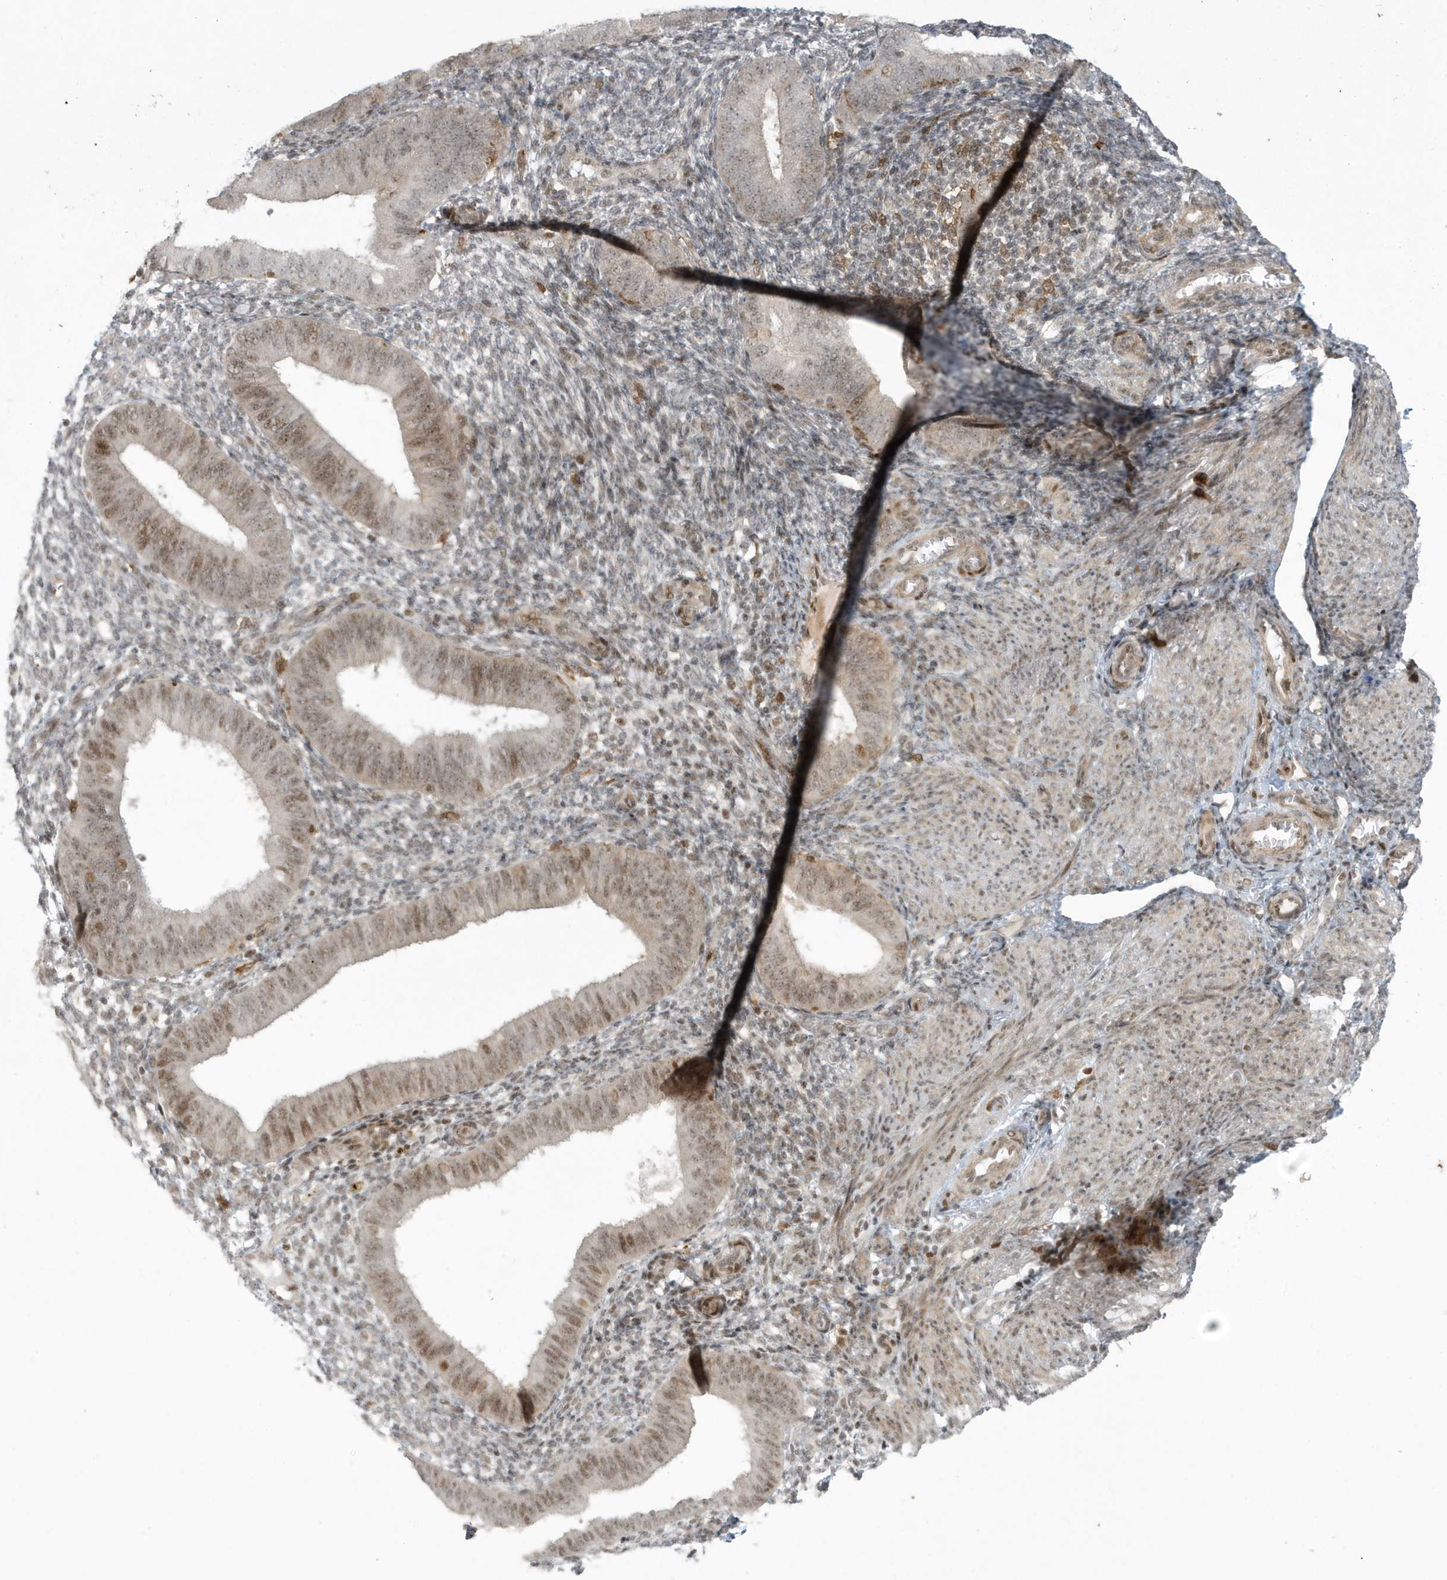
{"staining": {"intensity": "weak", "quantity": "25%-75%", "location": "nuclear"}, "tissue": "endometrium", "cell_type": "Cells in endometrial stroma", "image_type": "normal", "snomed": [{"axis": "morphology", "description": "Normal tissue, NOS"}, {"axis": "topography", "description": "Uterus"}, {"axis": "topography", "description": "Endometrium"}], "caption": "Brown immunohistochemical staining in normal endometrium exhibits weak nuclear staining in approximately 25%-75% of cells in endometrial stroma. The staining was performed using DAB, with brown indicating positive protein expression. Nuclei are stained blue with hematoxylin.", "gene": "C1orf52", "patient": {"sex": "female", "age": 48}}